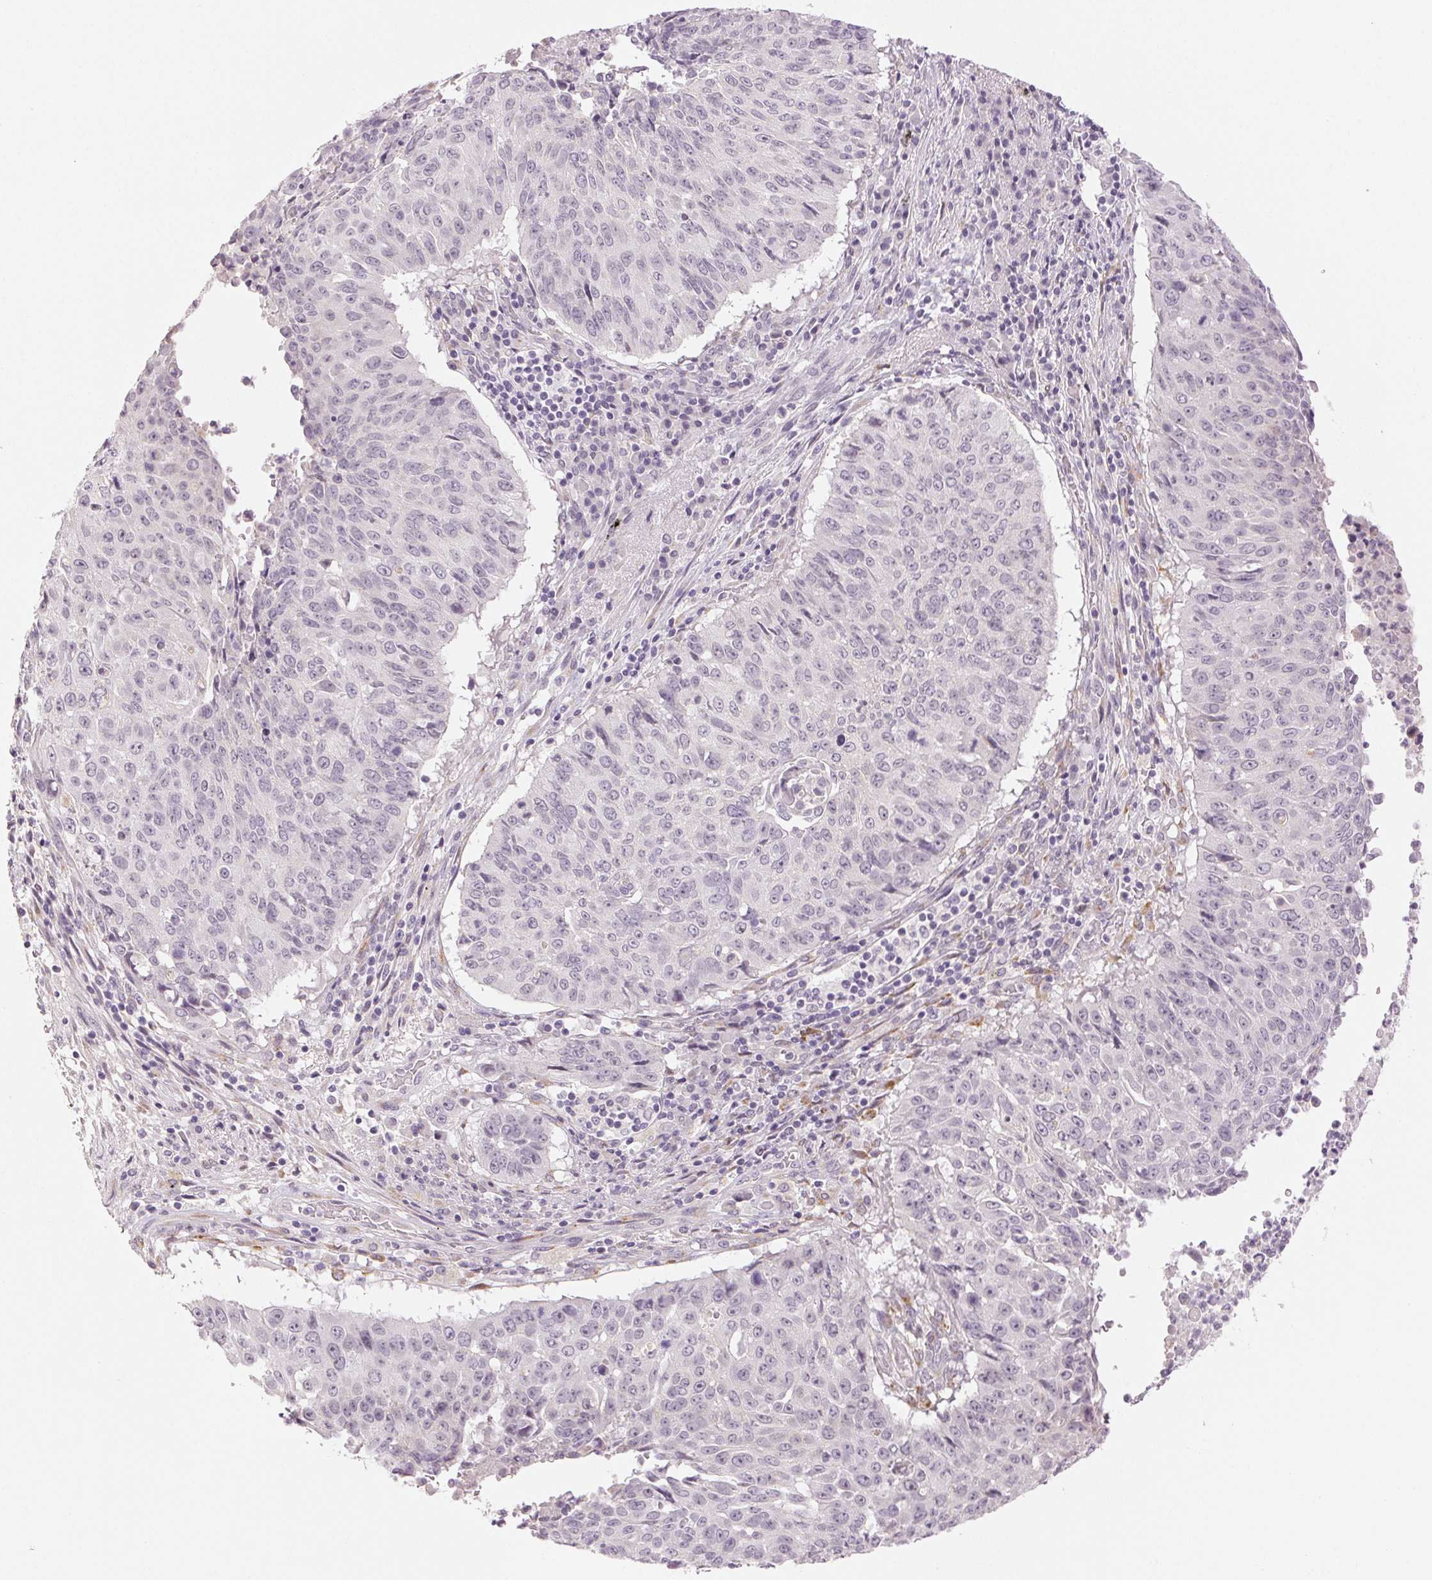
{"staining": {"intensity": "negative", "quantity": "none", "location": "none"}, "tissue": "lung cancer", "cell_type": "Tumor cells", "image_type": "cancer", "snomed": [{"axis": "morphology", "description": "Normal tissue, NOS"}, {"axis": "morphology", "description": "Squamous cell carcinoma, NOS"}, {"axis": "topography", "description": "Bronchus"}, {"axis": "topography", "description": "Lung"}], "caption": "IHC of human lung cancer shows no staining in tumor cells.", "gene": "MAP1LC3A", "patient": {"sex": "male", "age": 64}}